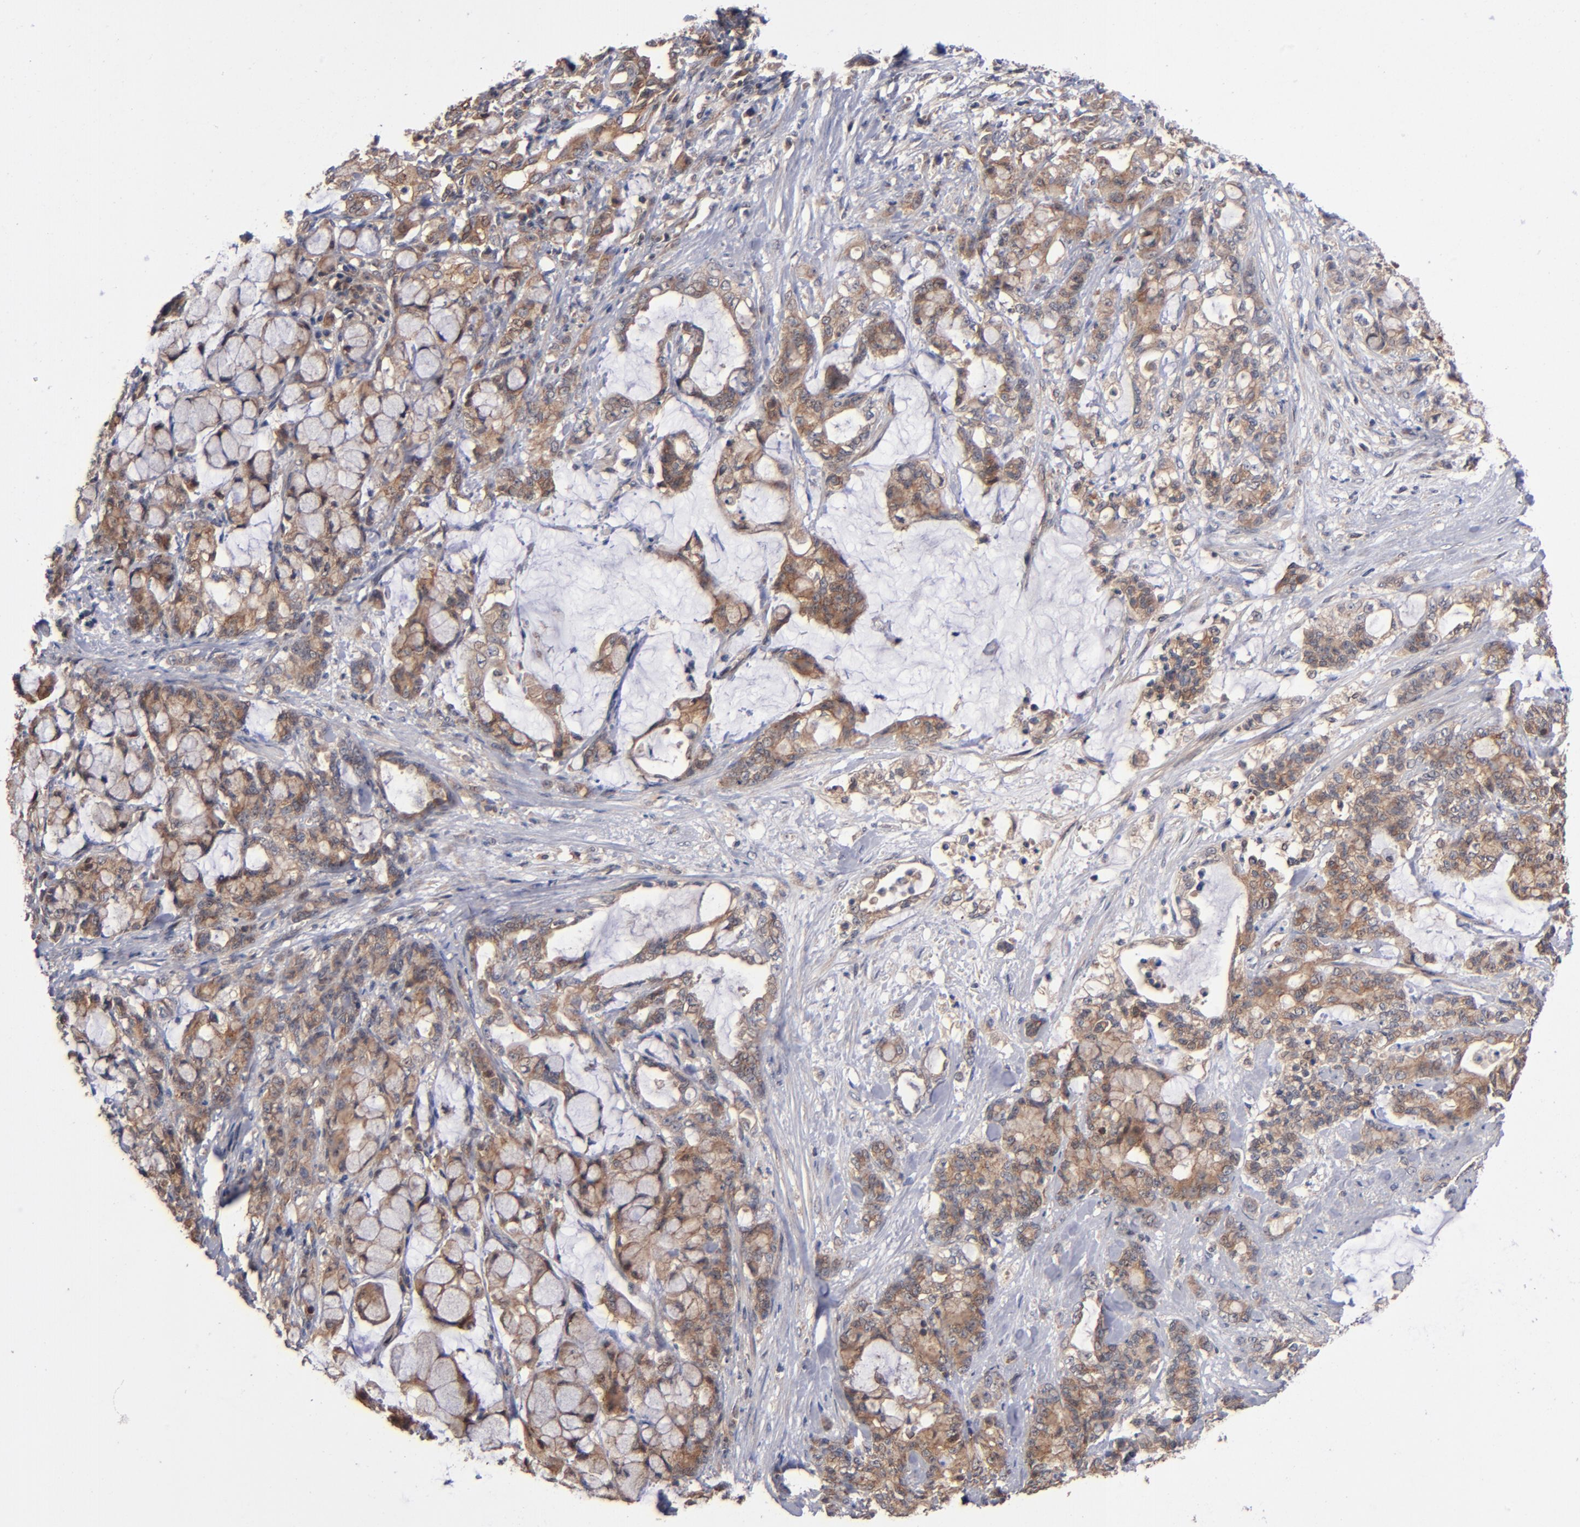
{"staining": {"intensity": "moderate", "quantity": ">75%", "location": "cytoplasmic/membranous"}, "tissue": "pancreatic cancer", "cell_type": "Tumor cells", "image_type": "cancer", "snomed": [{"axis": "morphology", "description": "Adenocarcinoma, NOS"}, {"axis": "topography", "description": "Pancreas"}], "caption": "Adenocarcinoma (pancreatic) stained for a protein (brown) shows moderate cytoplasmic/membranous positive positivity in approximately >75% of tumor cells.", "gene": "BDKRB1", "patient": {"sex": "female", "age": 73}}